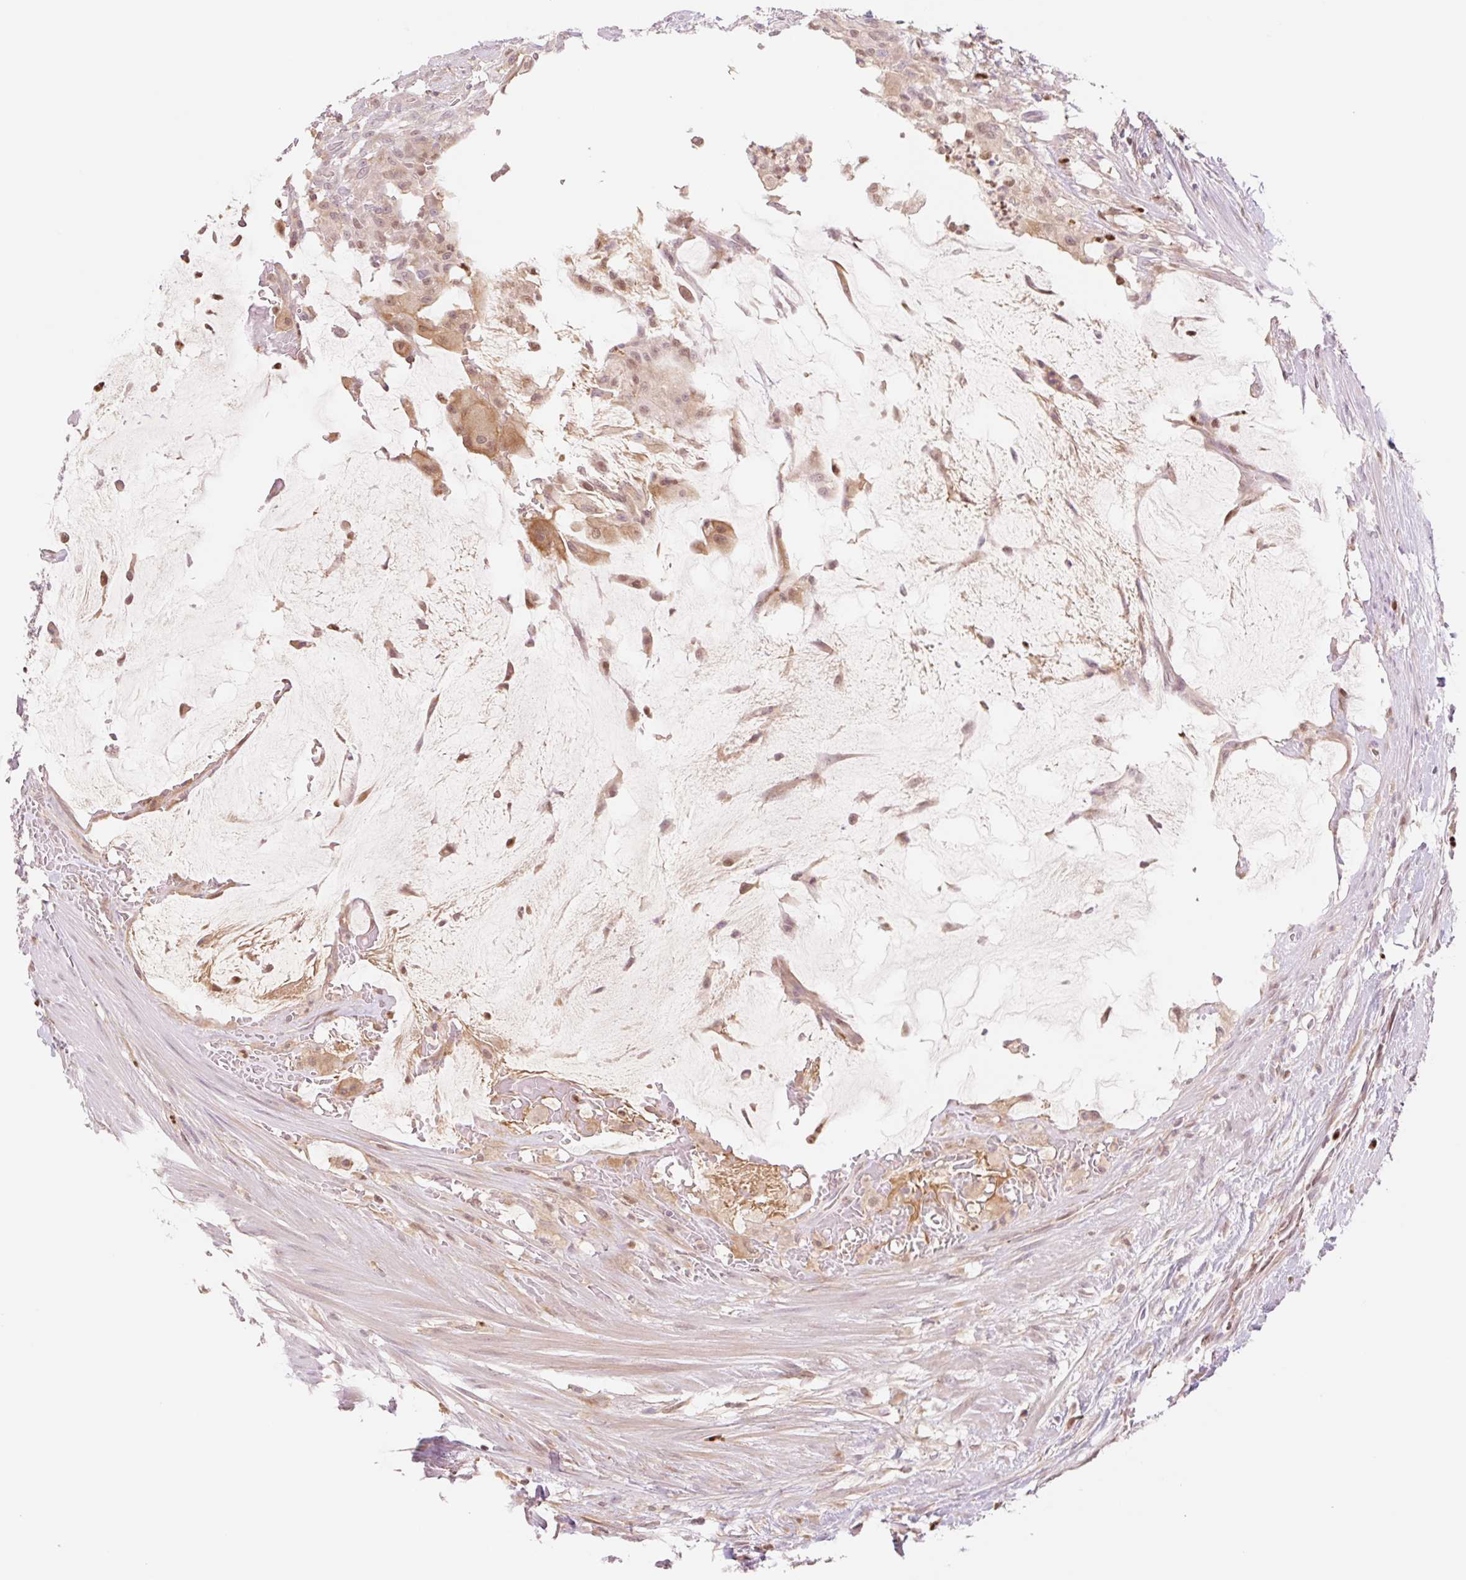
{"staining": {"intensity": "moderate", "quantity": ">75%", "location": "nuclear"}, "tissue": "colorectal cancer", "cell_type": "Tumor cells", "image_type": "cancer", "snomed": [{"axis": "morphology", "description": "Adenocarcinoma, NOS"}, {"axis": "topography", "description": "Rectum"}], "caption": "This is a histology image of IHC staining of colorectal cancer (adenocarcinoma), which shows moderate staining in the nuclear of tumor cells.", "gene": "HEBP1", "patient": {"sex": "male", "age": 78}}